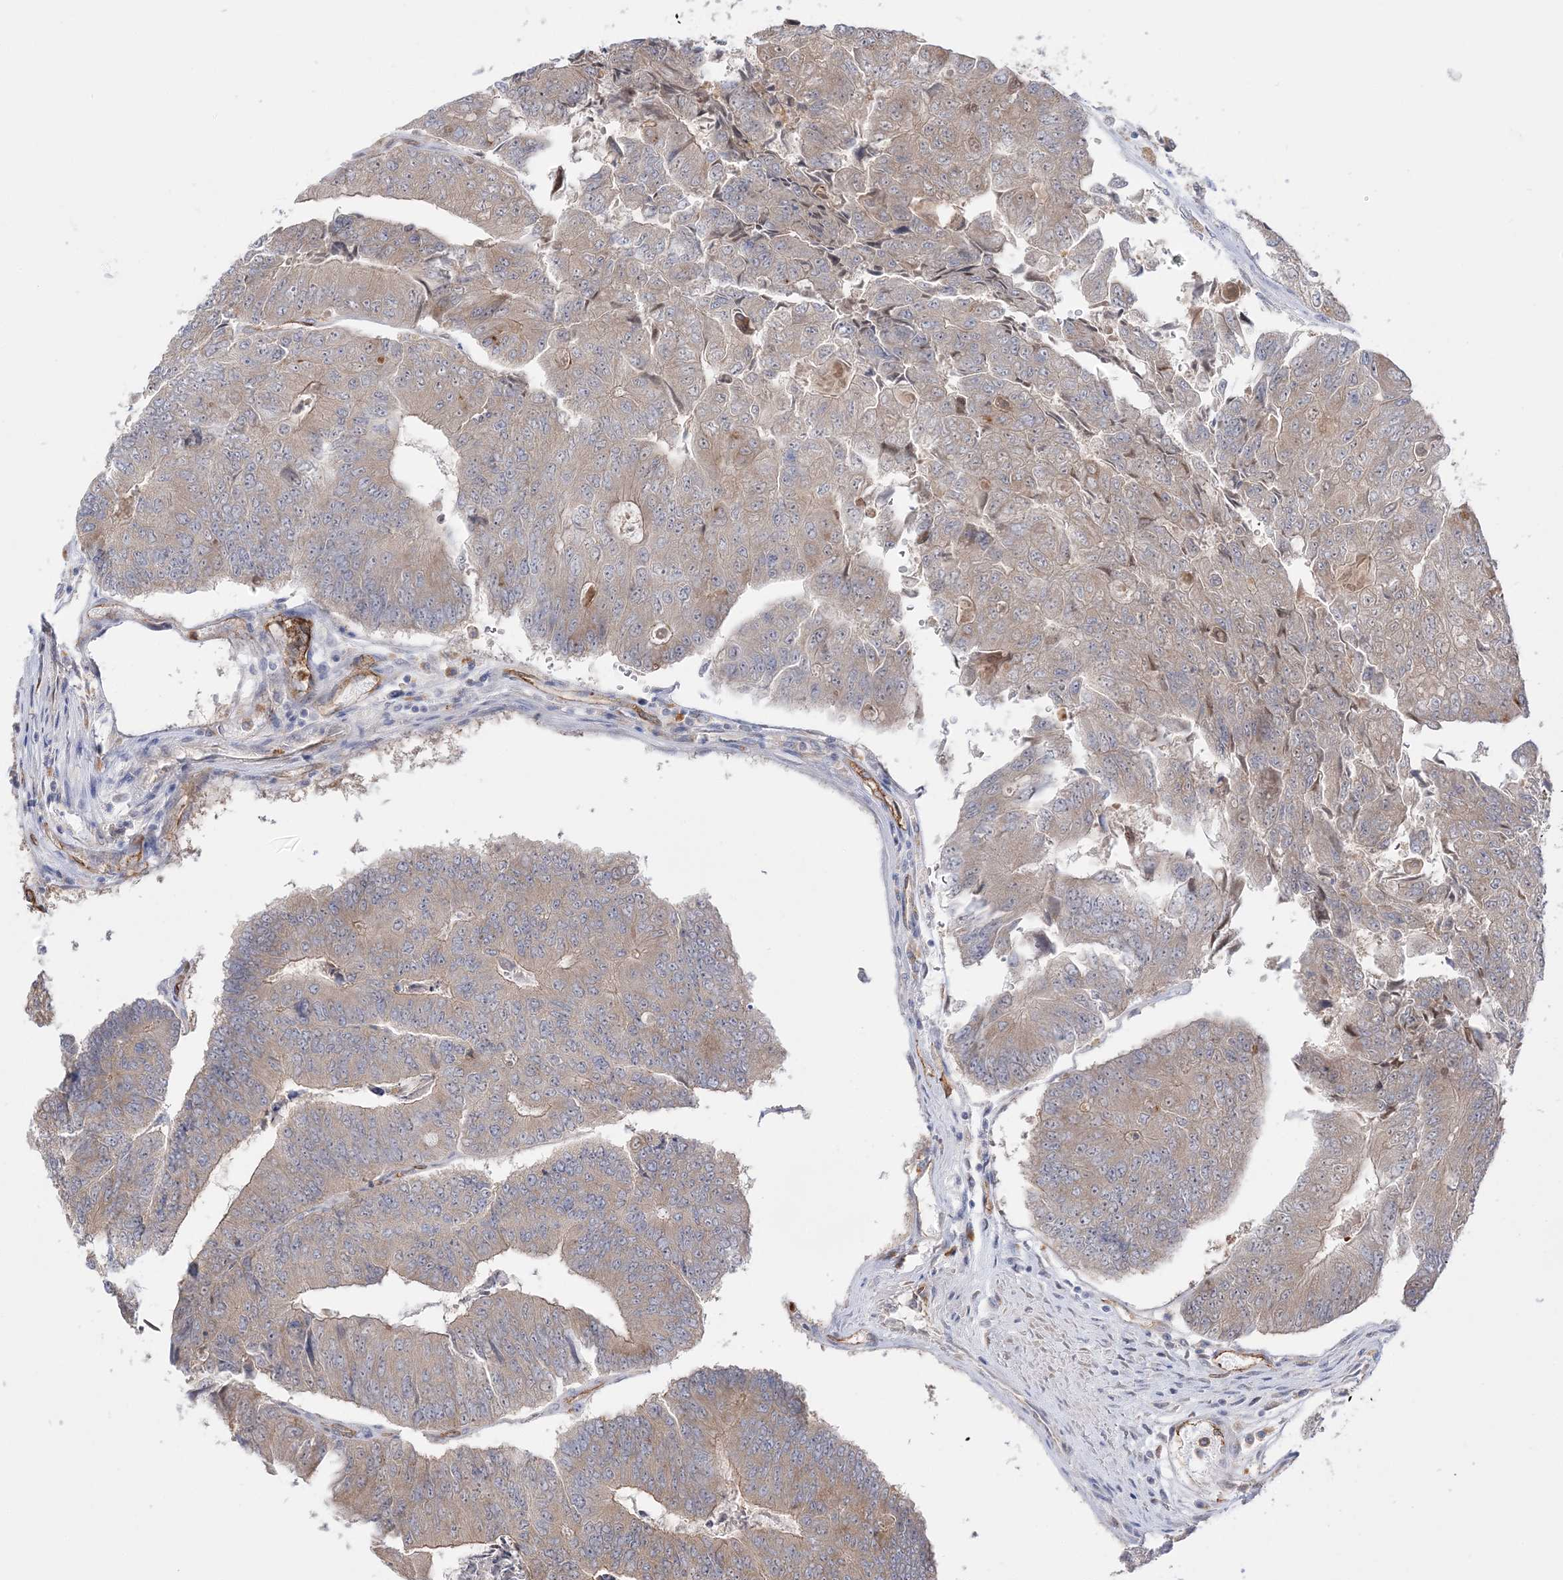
{"staining": {"intensity": "weak", "quantity": ">75%", "location": "cytoplasmic/membranous"}, "tissue": "colorectal cancer", "cell_type": "Tumor cells", "image_type": "cancer", "snomed": [{"axis": "morphology", "description": "Adenocarcinoma, NOS"}, {"axis": "topography", "description": "Colon"}], "caption": "Adenocarcinoma (colorectal) stained with a protein marker displays weak staining in tumor cells.", "gene": "FARSB", "patient": {"sex": "female", "age": 67}}